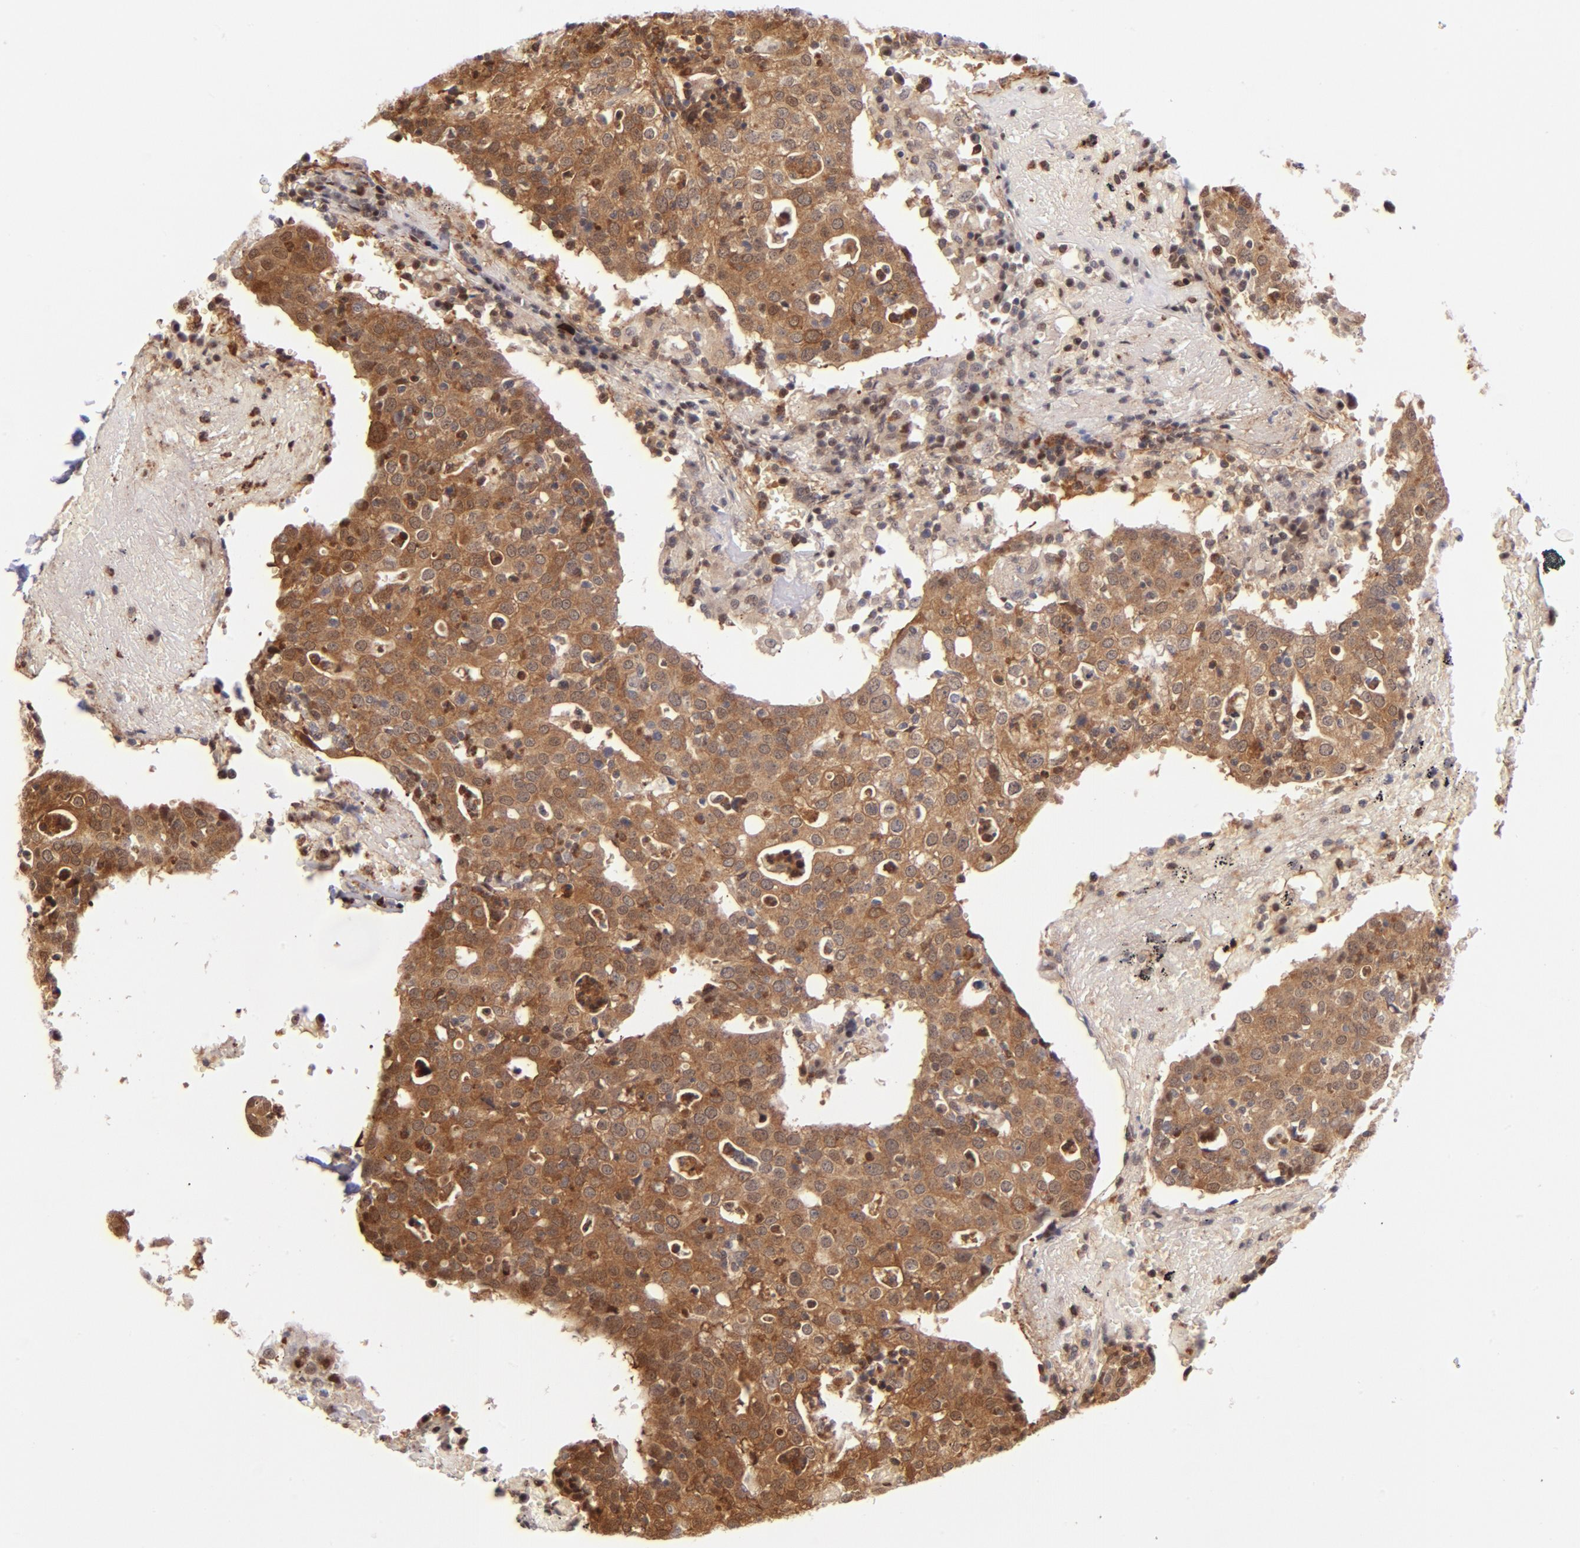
{"staining": {"intensity": "strong", "quantity": ">75%", "location": "cytoplasmic/membranous,nuclear"}, "tissue": "head and neck cancer", "cell_type": "Tumor cells", "image_type": "cancer", "snomed": [{"axis": "morphology", "description": "Adenocarcinoma, NOS"}, {"axis": "topography", "description": "Salivary gland"}, {"axis": "topography", "description": "Head-Neck"}], "caption": "A photomicrograph of adenocarcinoma (head and neck) stained for a protein displays strong cytoplasmic/membranous and nuclear brown staining in tumor cells.", "gene": "YWHAB", "patient": {"sex": "female", "age": 65}}